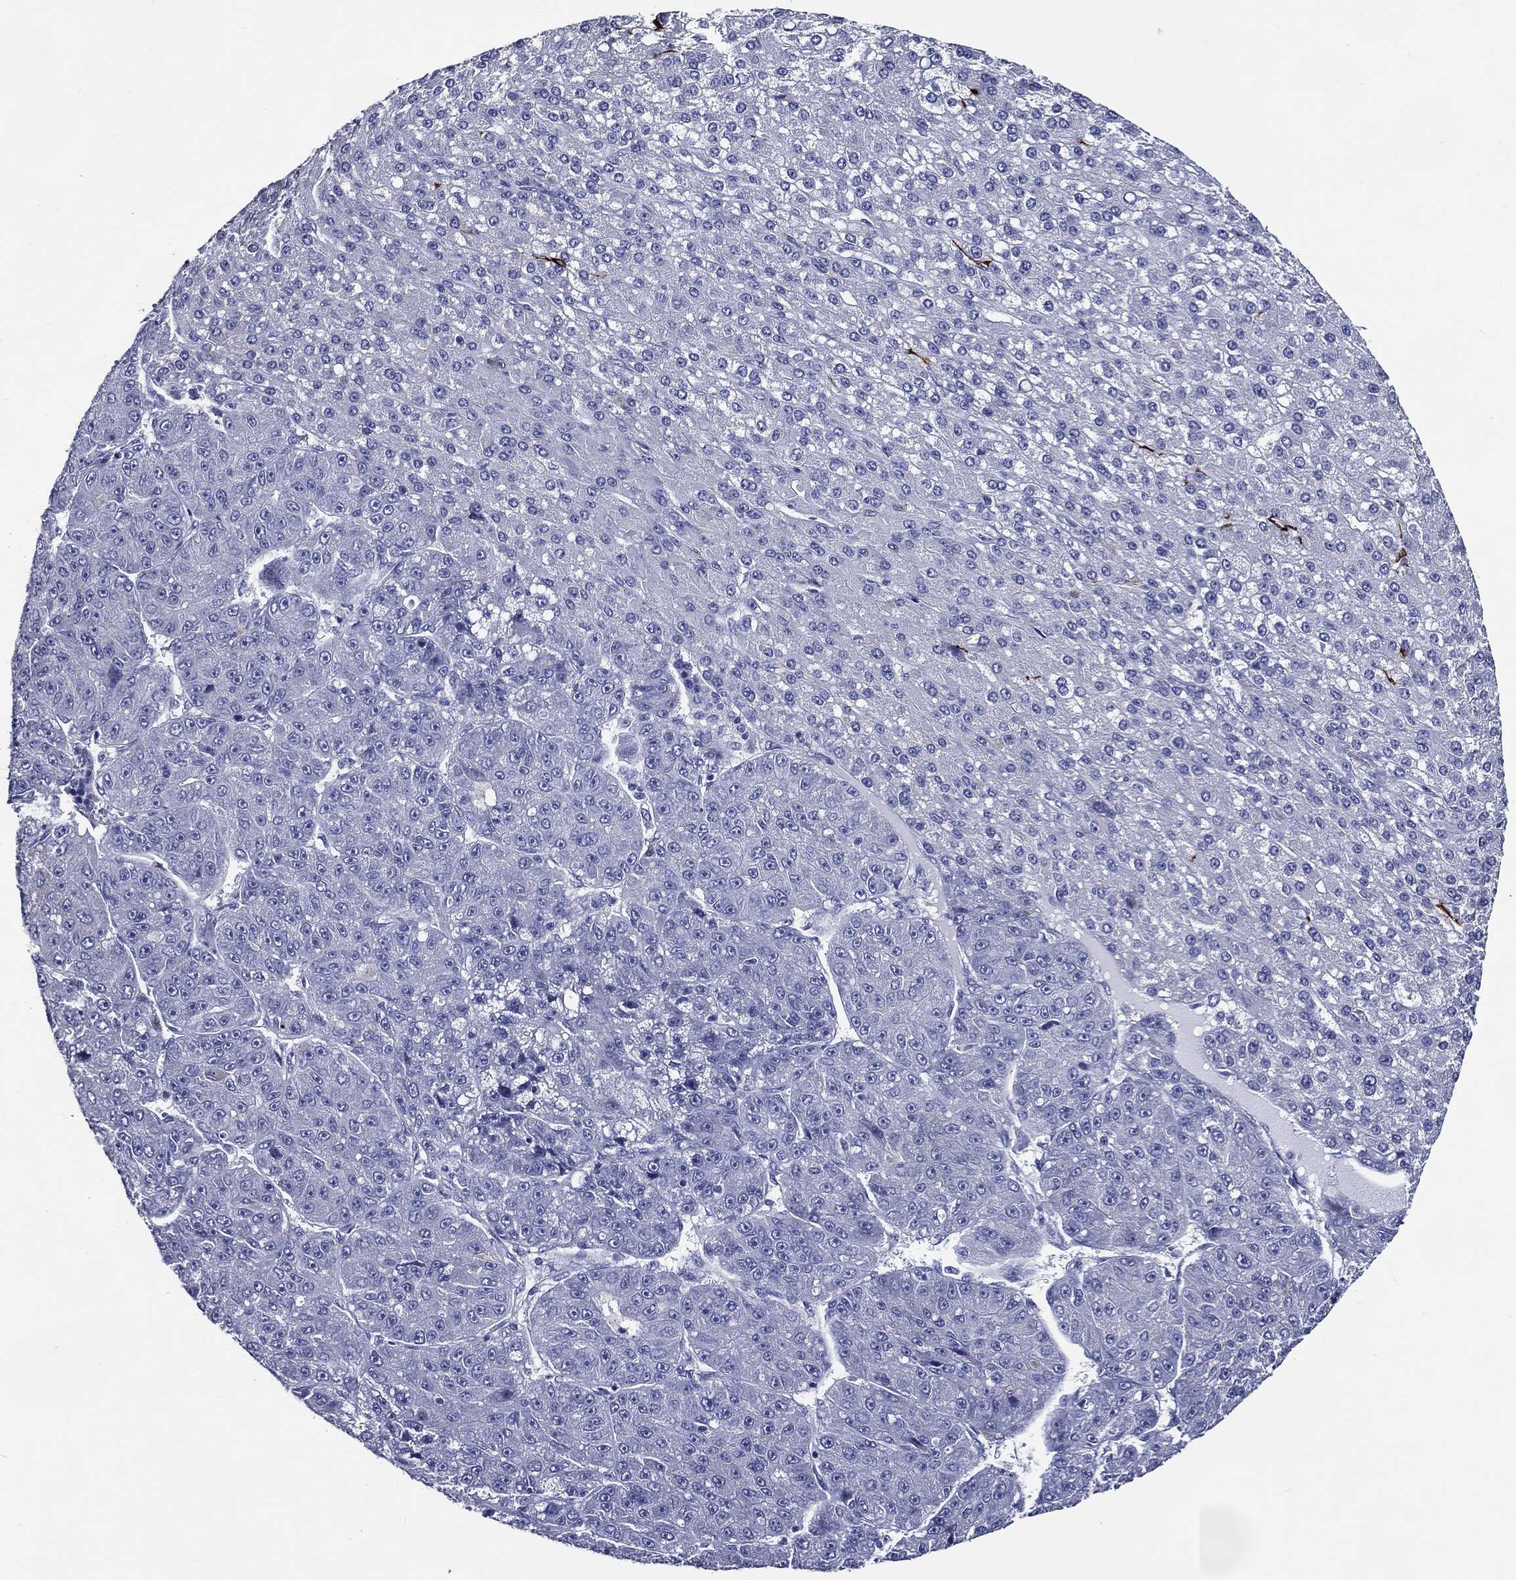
{"staining": {"intensity": "negative", "quantity": "none", "location": "none"}, "tissue": "liver cancer", "cell_type": "Tumor cells", "image_type": "cancer", "snomed": [{"axis": "morphology", "description": "Carcinoma, Hepatocellular, NOS"}, {"axis": "topography", "description": "Liver"}], "caption": "Immunohistochemical staining of human liver hepatocellular carcinoma displays no significant expression in tumor cells. (DAB (3,3'-diaminobenzidine) immunohistochemistry (IHC), high magnification).", "gene": "ACE2", "patient": {"sex": "male", "age": 67}}